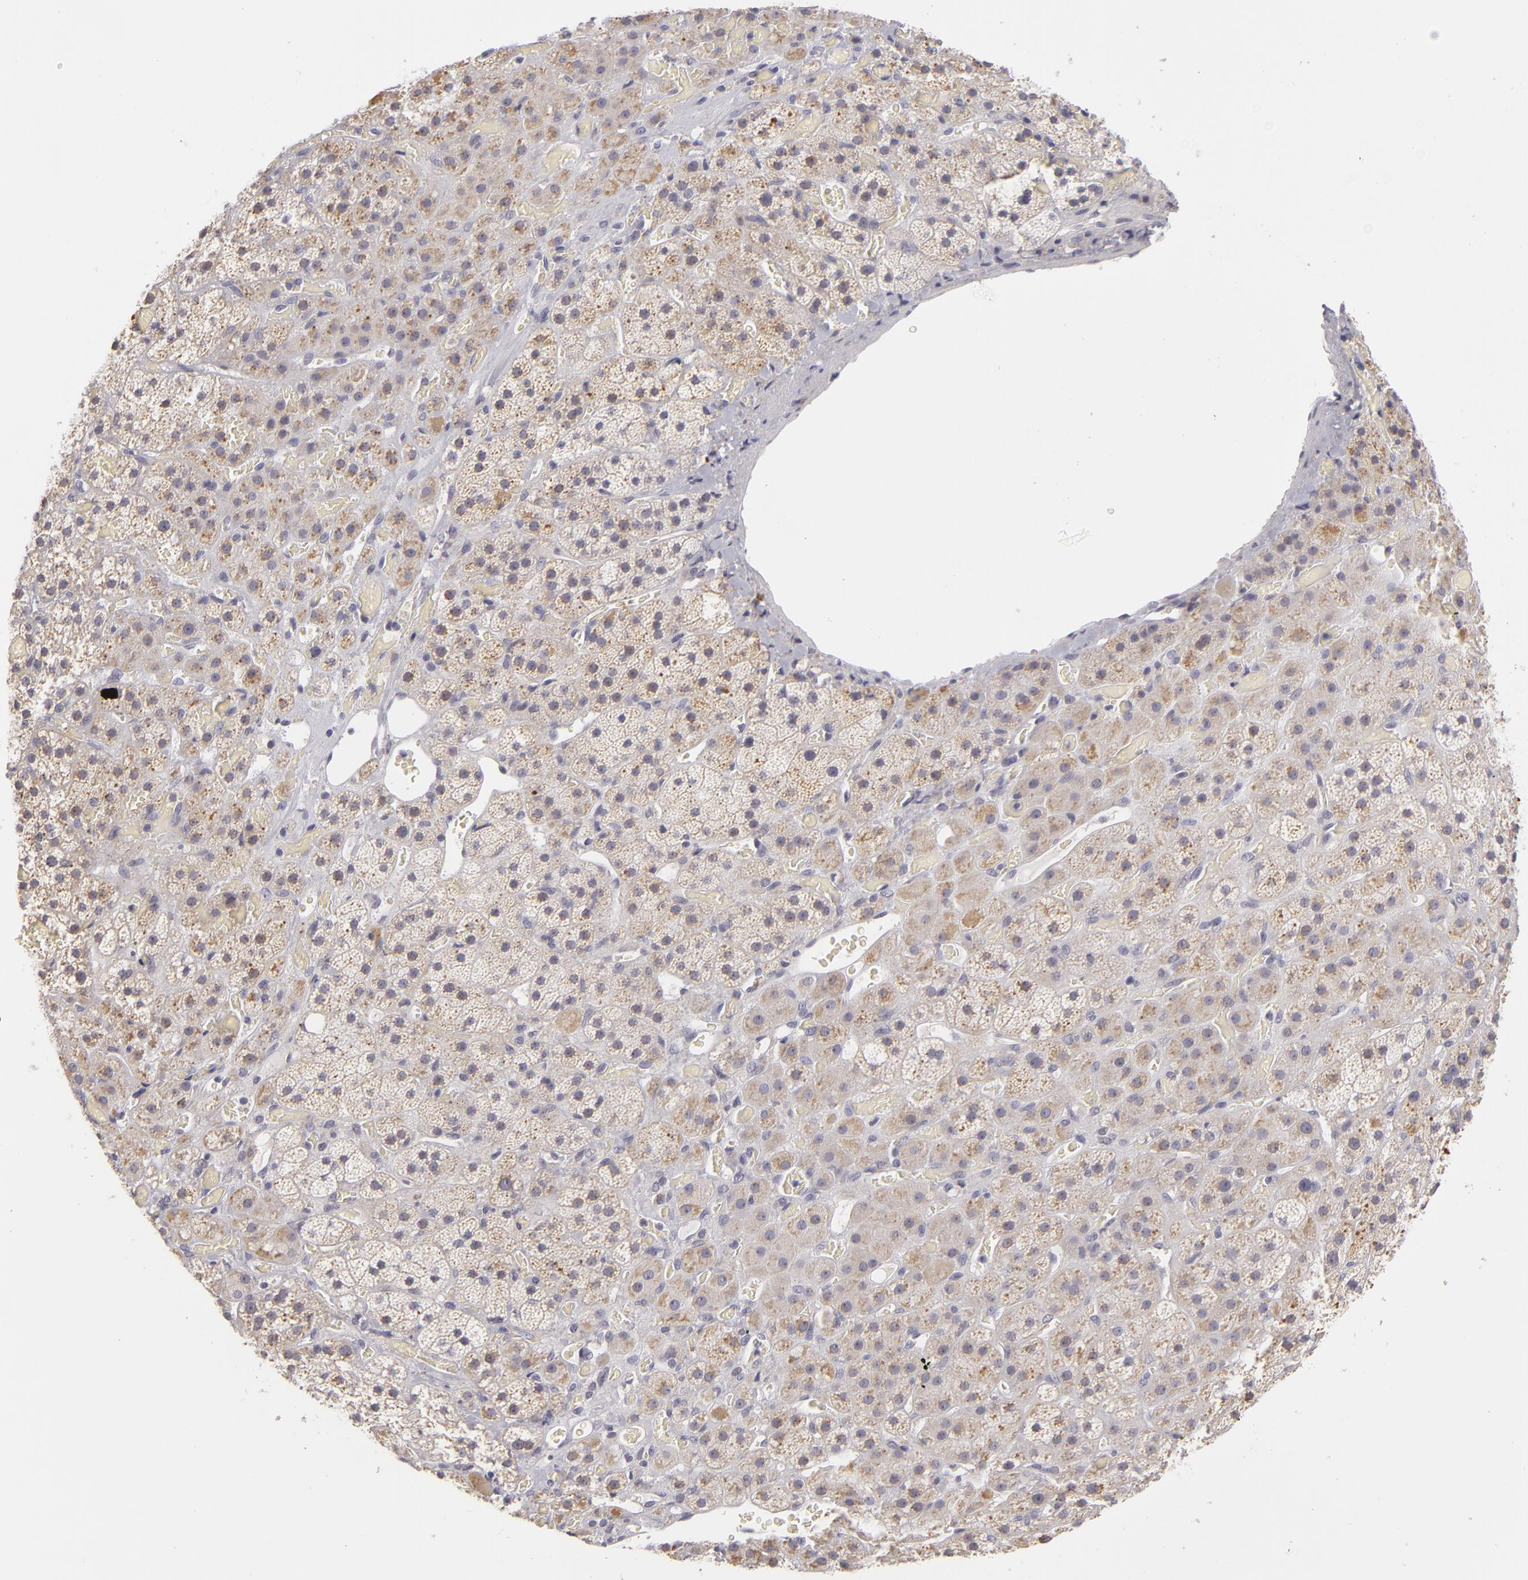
{"staining": {"intensity": "weak", "quantity": "25%-75%", "location": "cytoplasmic/membranous"}, "tissue": "adrenal gland", "cell_type": "Glandular cells", "image_type": "normal", "snomed": [{"axis": "morphology", "description": "Normal tissue, NOS"}, {"axis": "topography", "description": "Adrenal gland"}], "caption": "The photomicrograph reveals immunohistochemical staining of benign adrenal gland. There is weak cytoplasmic/membranous staining is present in approximately 25%-75% of glandular cells.", "gene": "ATP2B3", "patient": {"sex": "male", "age": 57}}